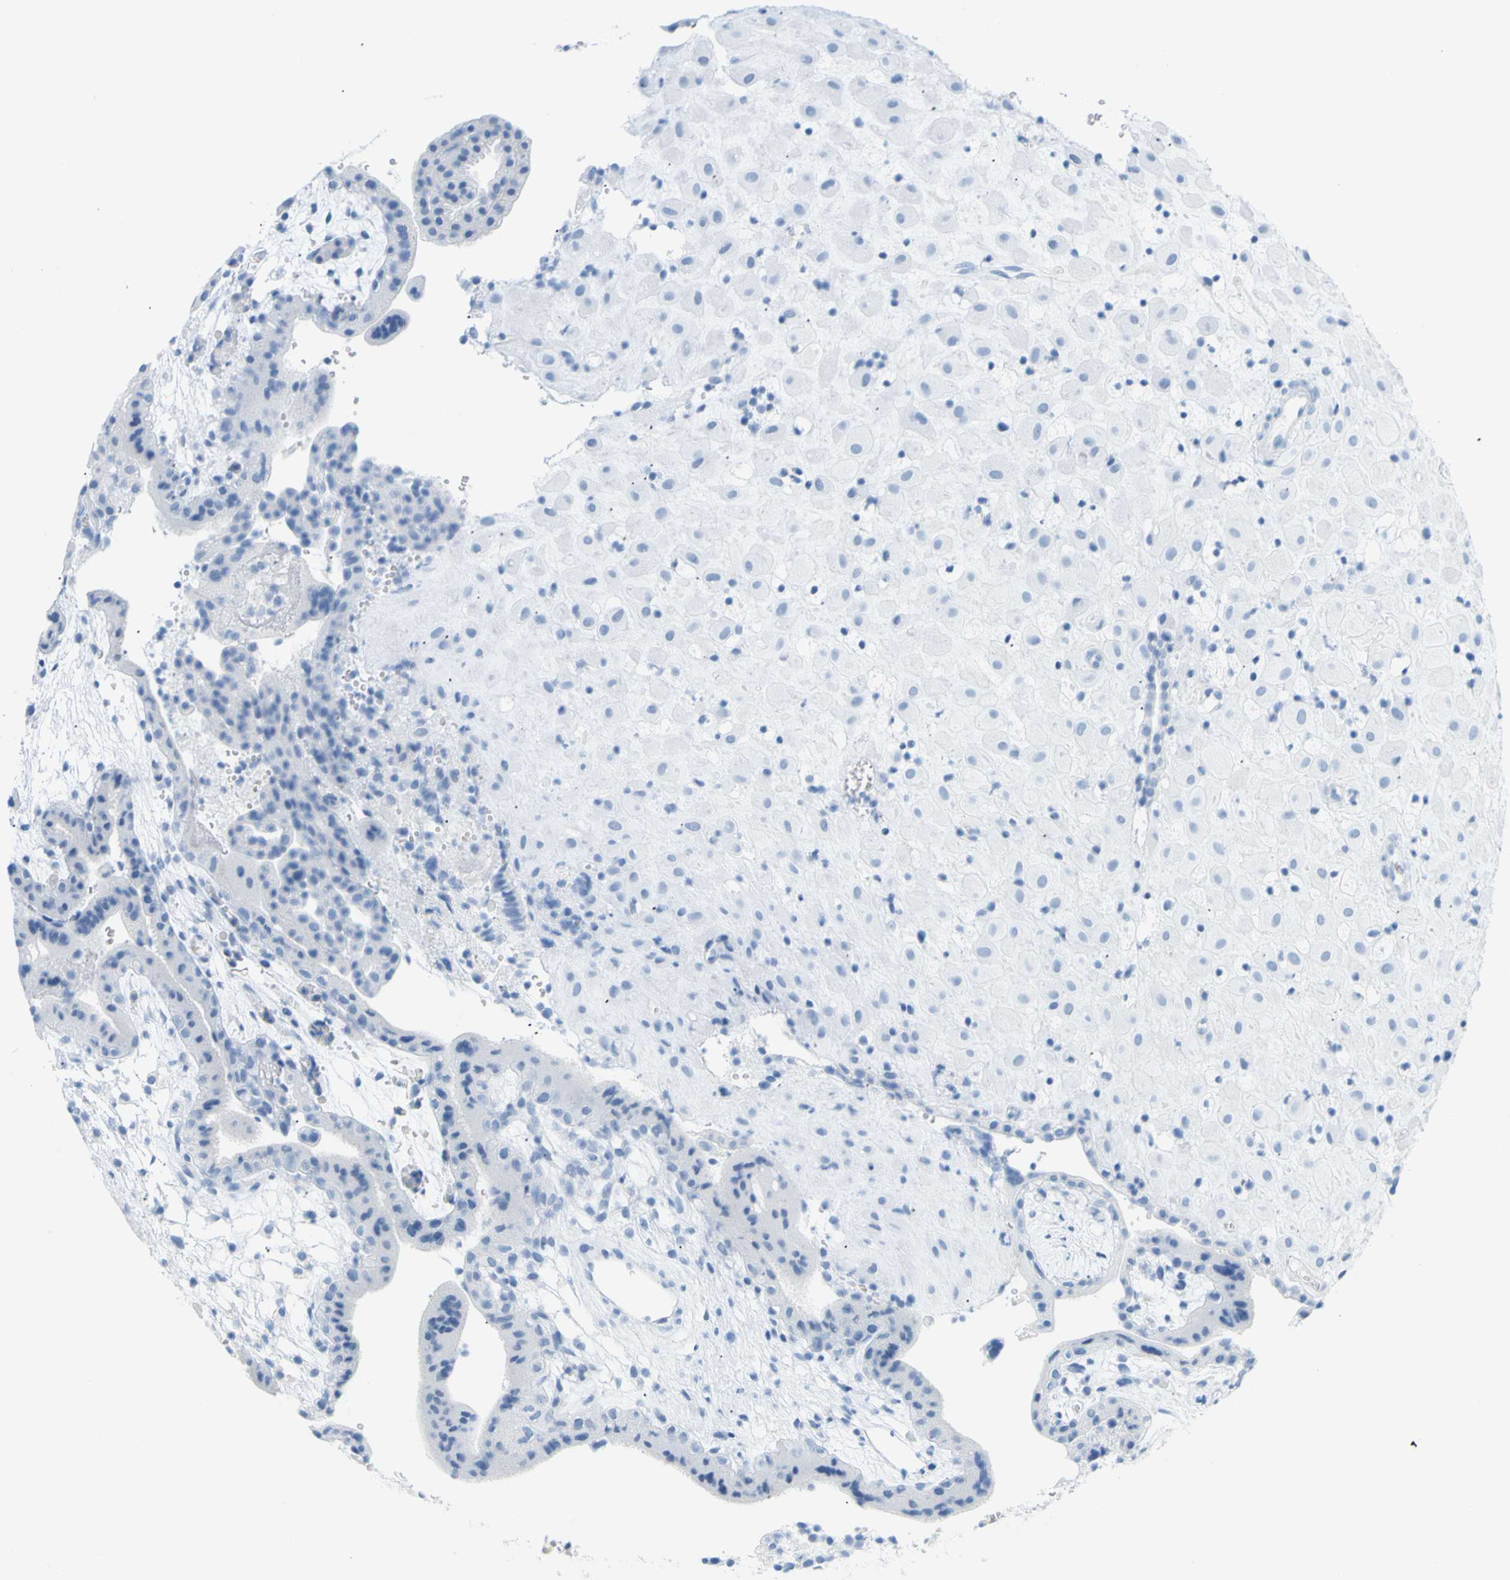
{"staining": {"intensity": "negative", "quantity": "none", "location": "none"}, "tissue": "placenta", "cell_type": "Decidual cells", "image_type": "normal", "snomed": [{"axis": "morphology", "description": "Normal tissue, NOS"}, {"axis": "topography", "description": "Placenta"}], "caption": "A photomicrograph of placenta stained for a protein reveals no brown staining in decidual cells. The staining was performed using DAB to visualize the protein expression in brown, while the nuclei were stained in blue with hematoxylin (Magnification: 20x).", "gene": "OPN1SW", "patient": {"sex": "female", "age": 18}}